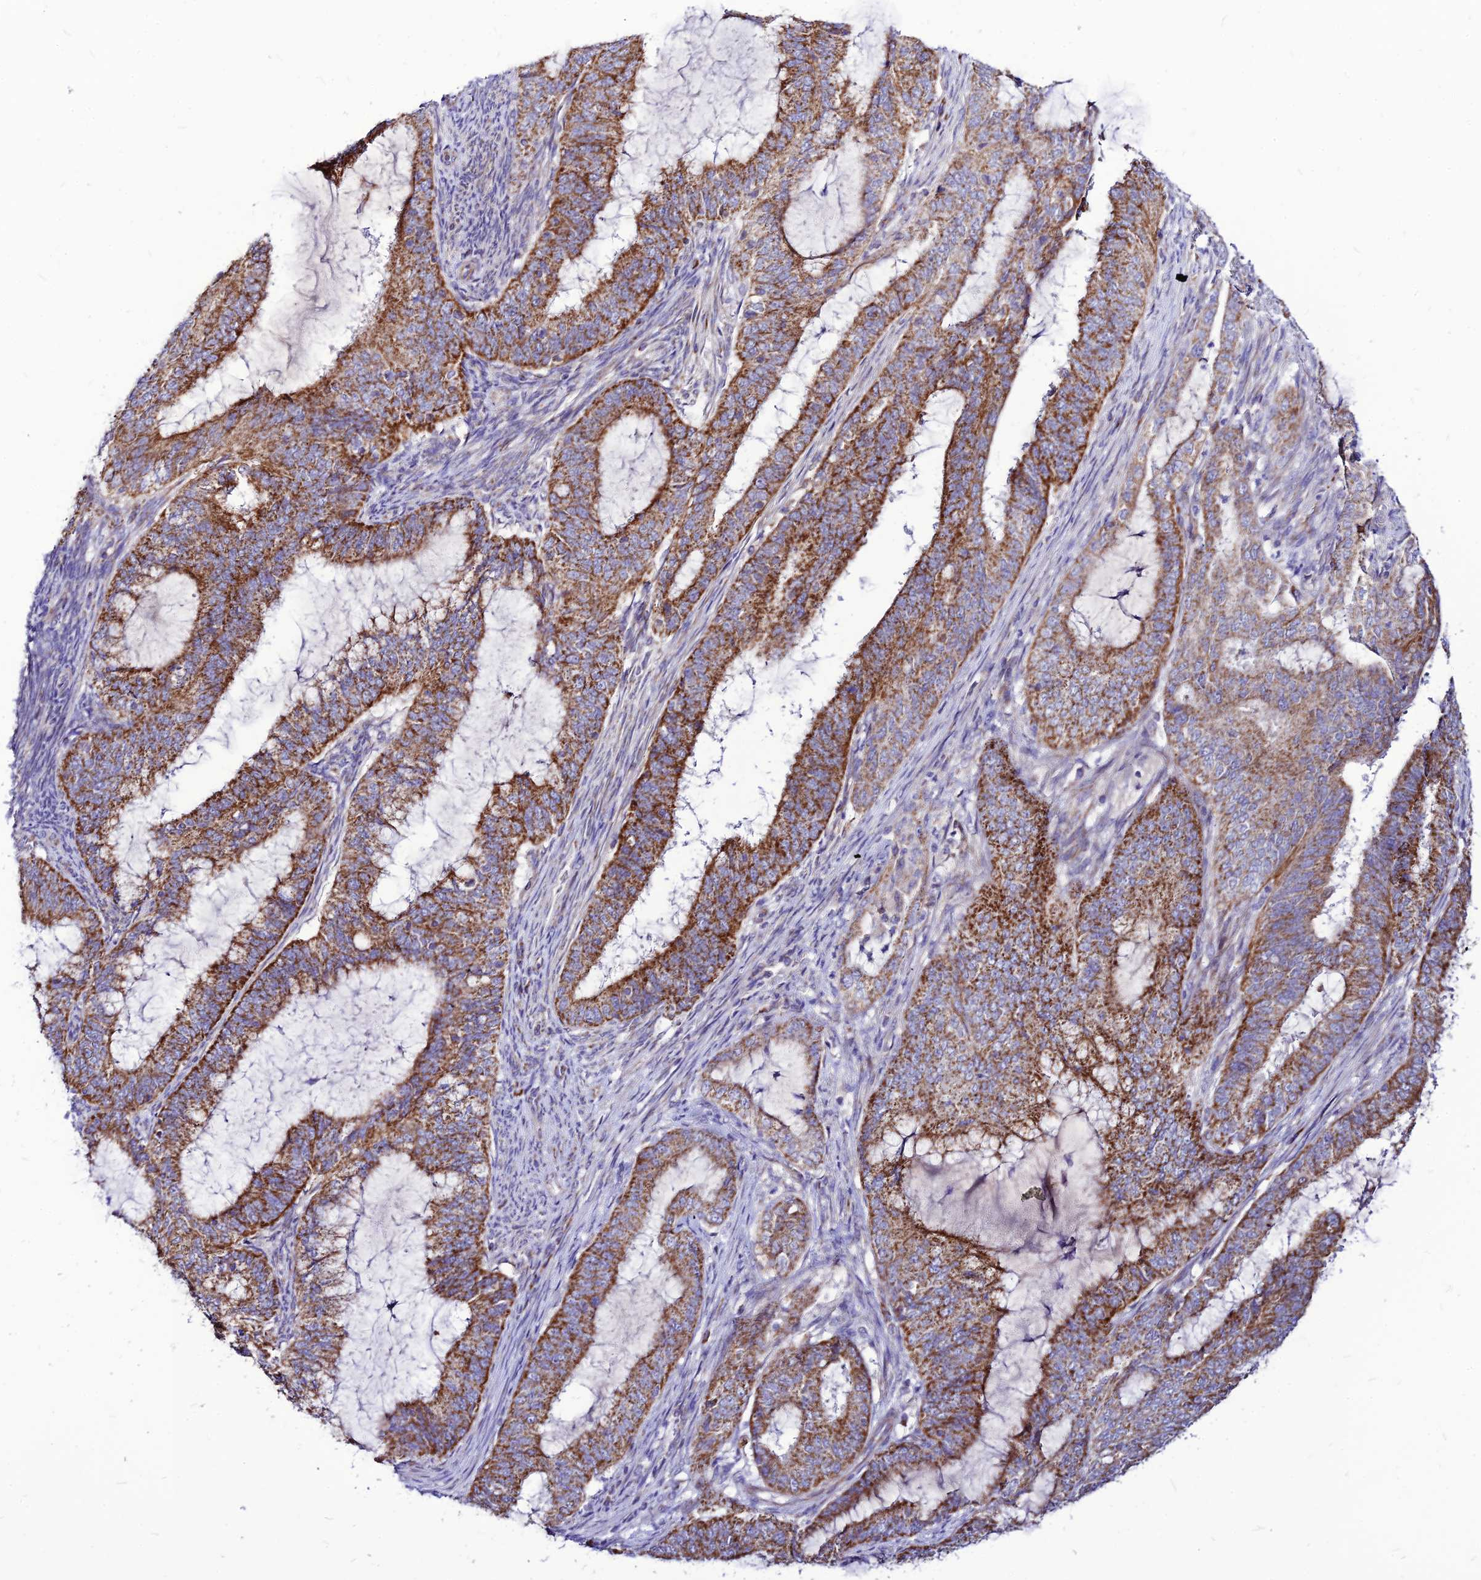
{"staining": {"intensity": "strong", "quantity": ">75%", "location": "cytoplasmic/membranous"}, "tissue": "endometrial cancer", "cell_type": "Tumor cells", "image_type": "cancer", "snomed": [{"axis": "morphology", "description": "Adenocarcinoma, NOS"}, {"axis": "topography", "description": "Endometrium"}], "caption": "Protein staining by immunohistochemistry demonstrates strong cytoplasmic/membranous staining in approximately >75% of tumor cells in endometrial adenocarcinoma. The staining was performed using DAB (3,3'-diaminobenzidine) to visualize the protein expression in brown, while the nuclei were stained in blue with hematoxylin (Magnification: 20x).", "gene": "ECI1", "patient": {"sex": "female", "age": 51}}